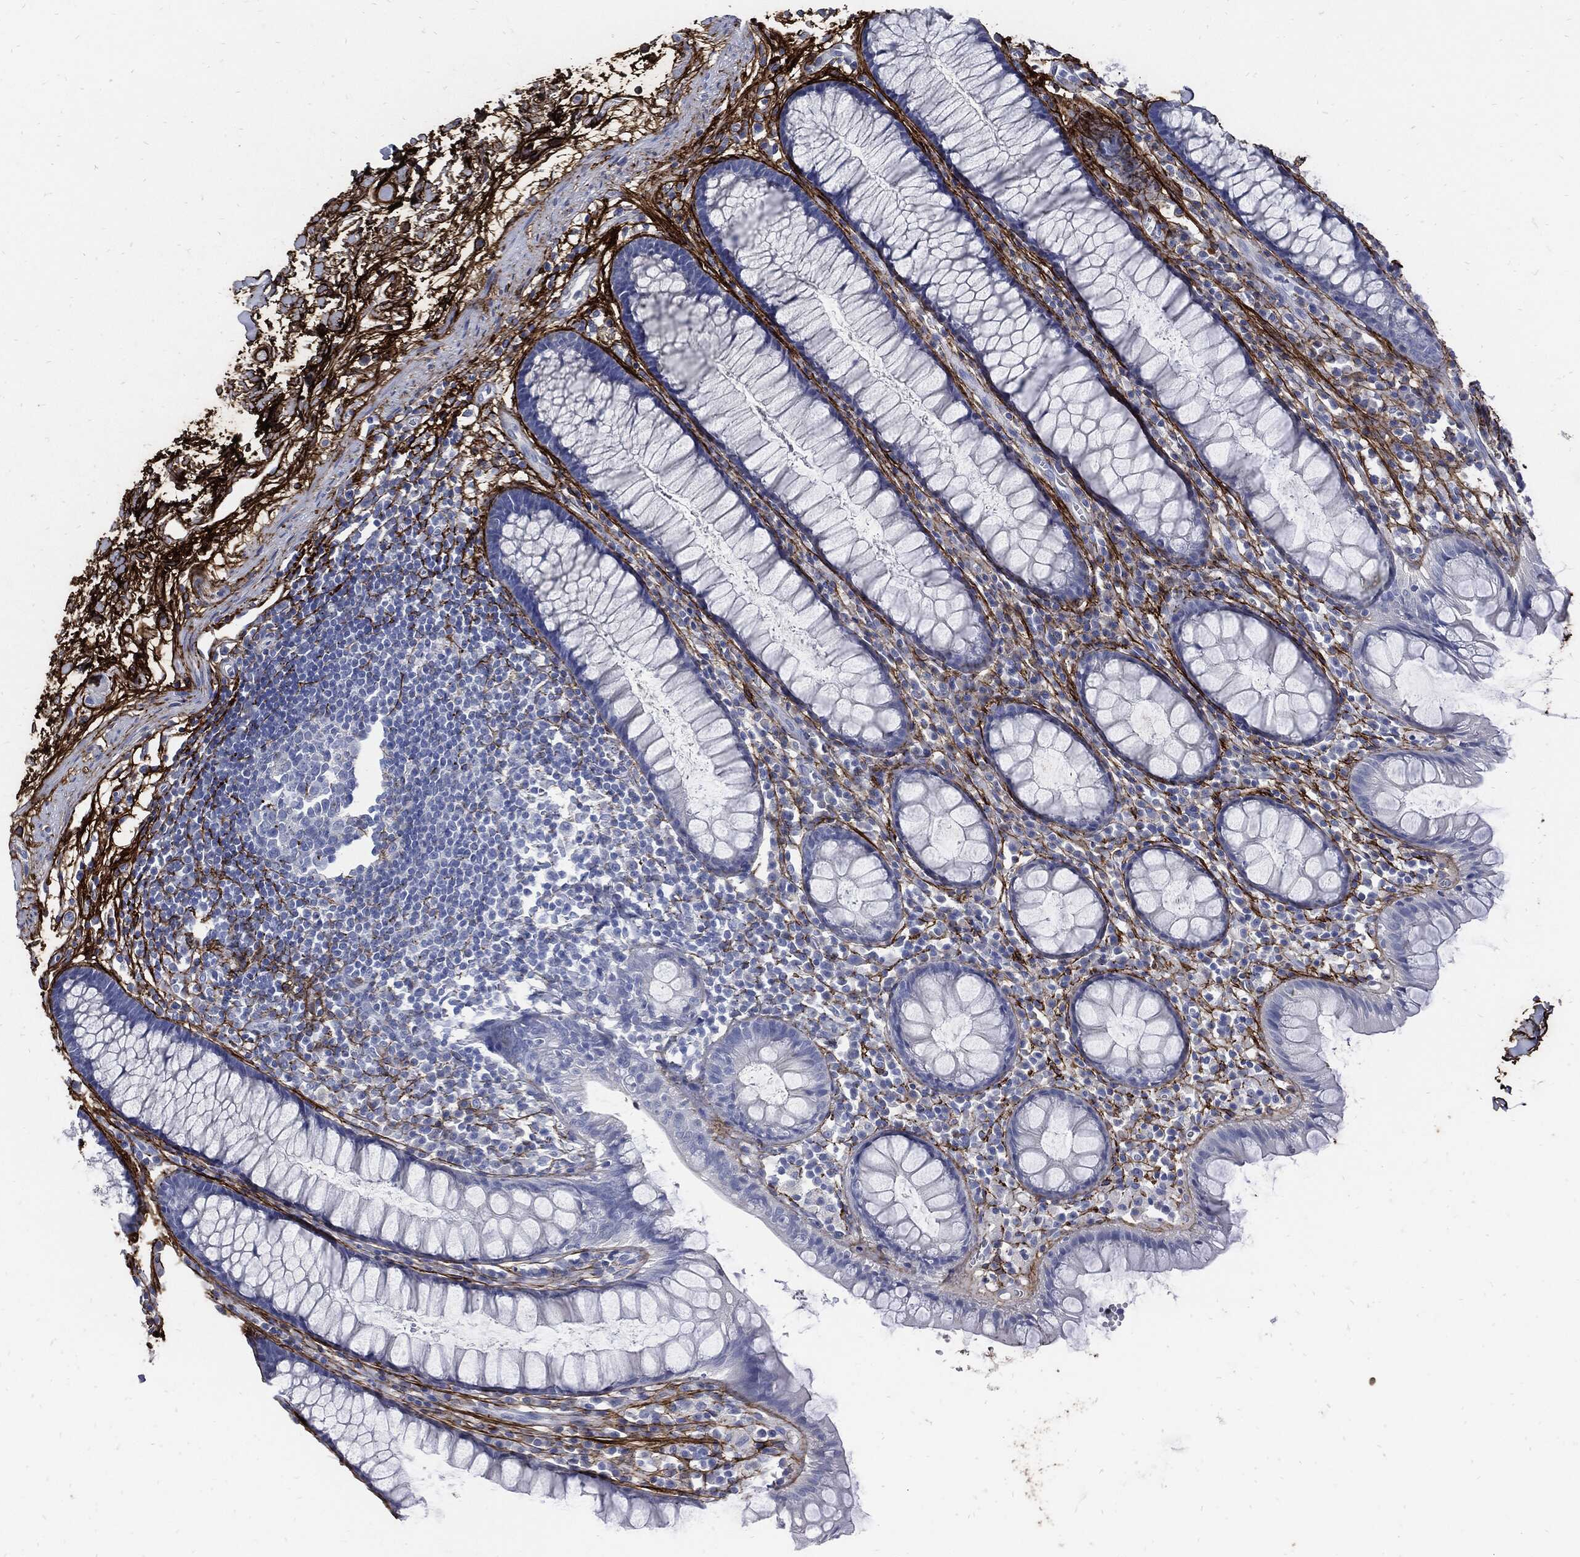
{"staining": {"intensity": "negative", "quantity": "none", "location": "none"}, "tissue": "colon", "cell_type": "Endothelial cells", "image_type": "normal", "snomed": [{"axis": "morphology", "description": "Normal tissue, NOS"}, {"axis": "topography", "description": "Colon"}], "caption": "The histopathology image exhibits no staining of endothelial cells in normal colon.", "gene": "FBN1", "patient": {"sex": "male", "age": 76}}